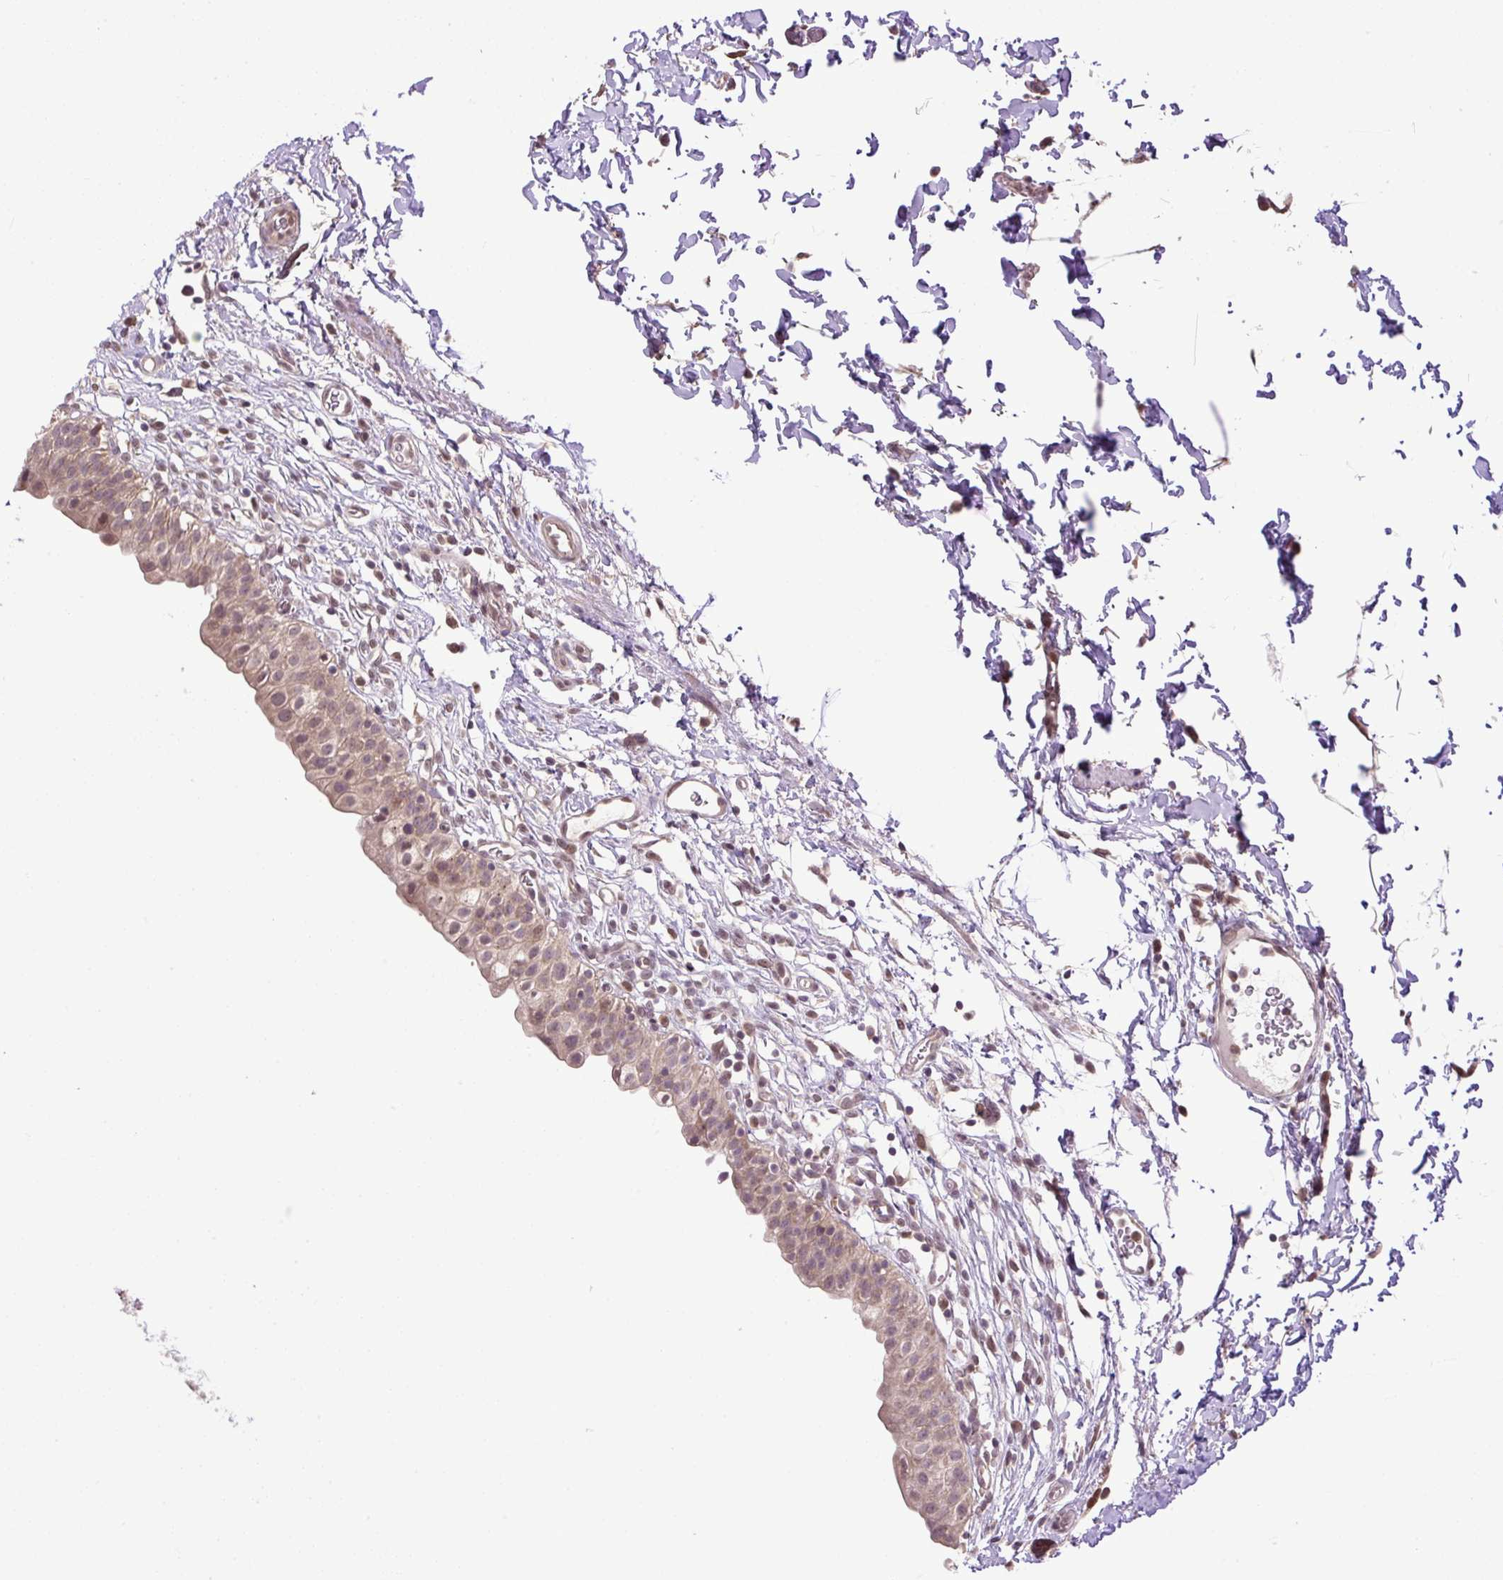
{"staining": {"intensity": "moderate", "quantity": ">75%", "location": "nuclear"}, "tissue": "urinary bladder", "cell_type": "Urothelial cells", "image_type": "normal", "snomed": [{"axis": "morphology", "description": "Normal tissue, NOS"}, {"axis": "topography", "description": "Urinary bladder"}, {"axis": "topography", "description": "Peripheral nerve tissue"}], "caption": "Urinary bladder stained with DAB (3,3'-diaminobenzidine) immunohistochemistry reveals medium levels of moderate nuclear positivity in about >75% of urothelial cells.", "gene": "KPNA1", "patient": {"sex": "male", "age": 55}}